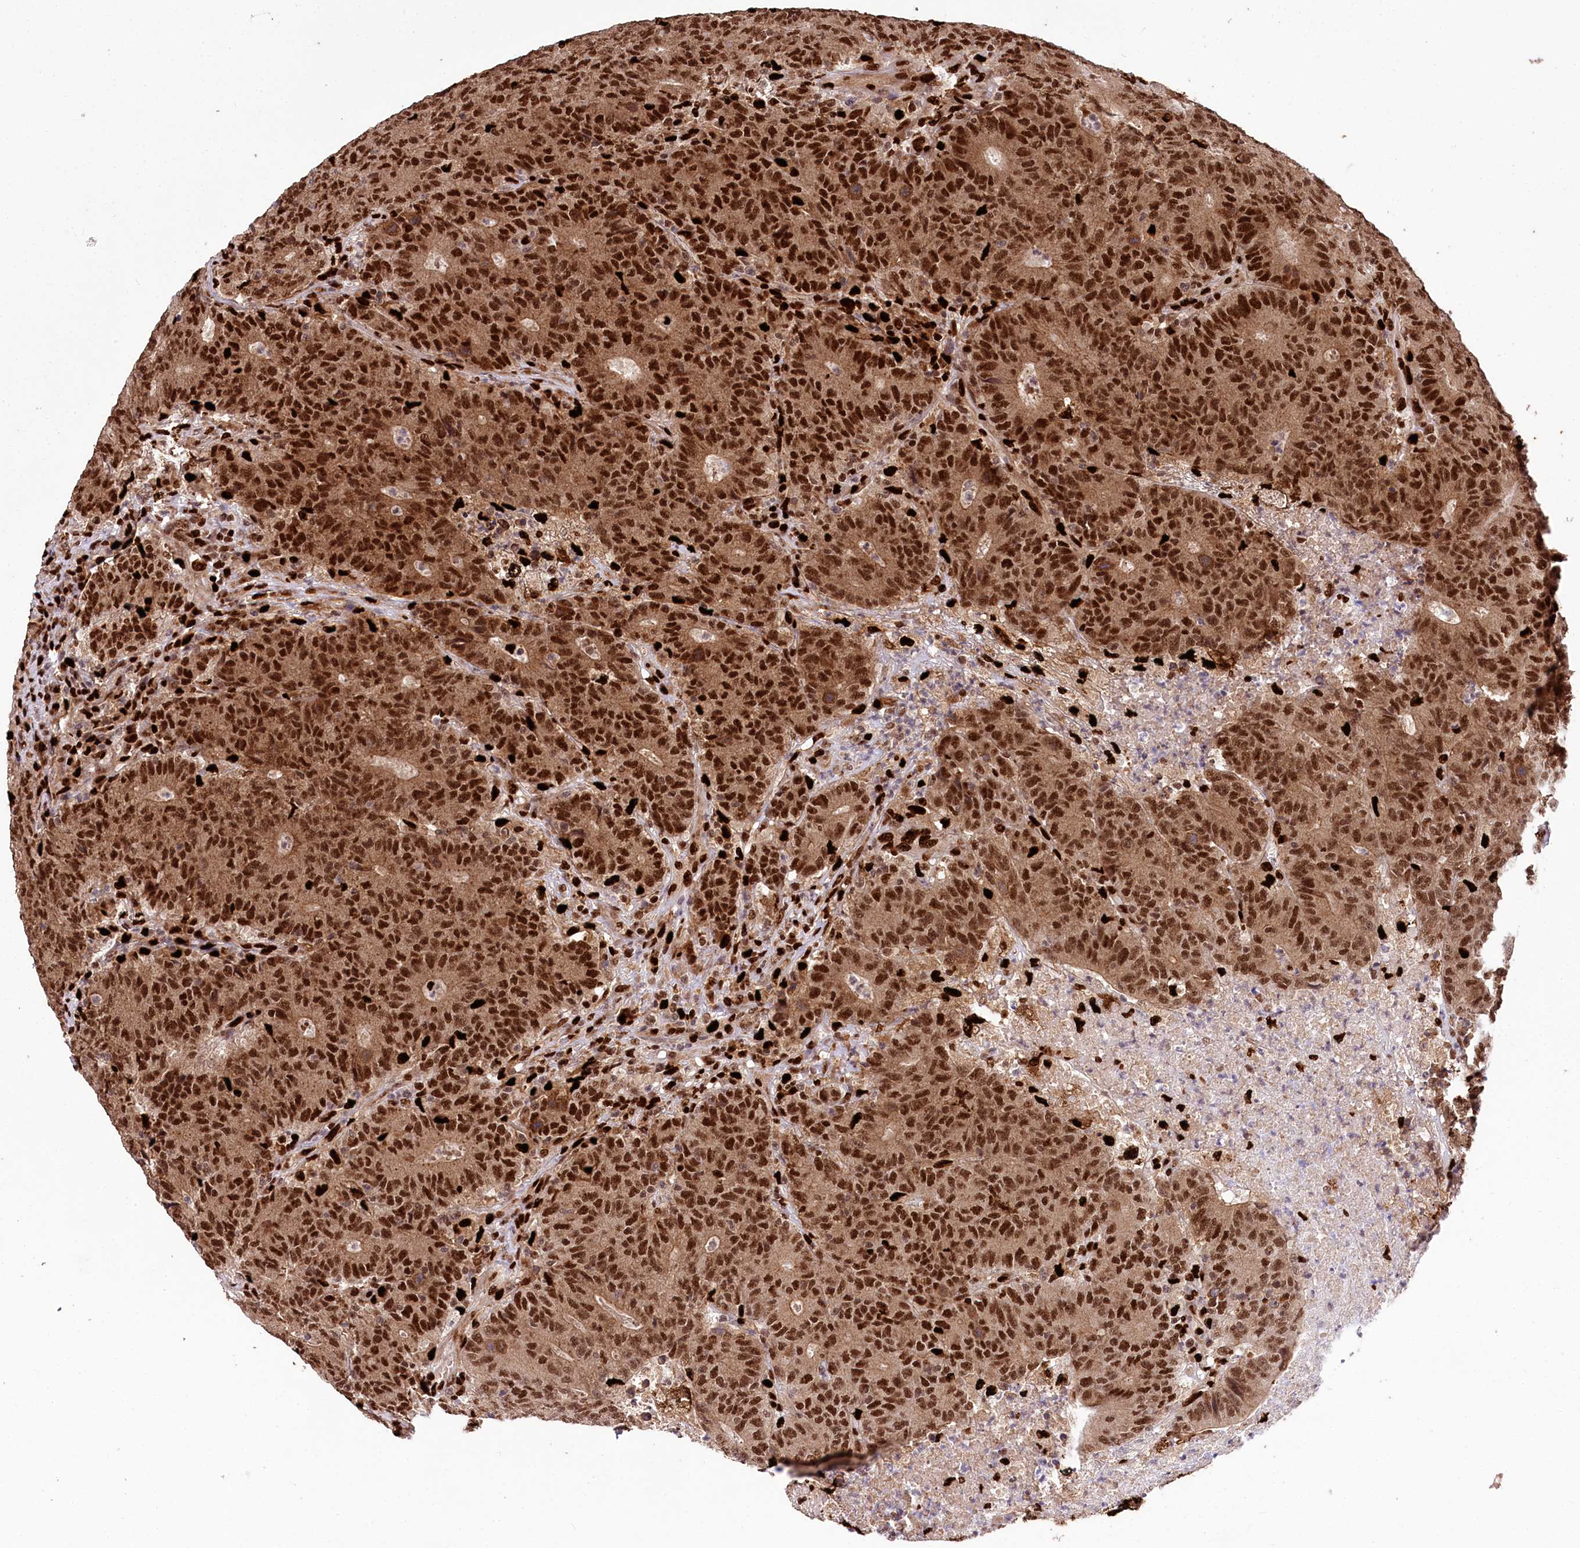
{"staining": {"intensity": "strong", "quantity": ">75%", "location": "cytoplasmic/membranous,nuclear"}, "tissue": "colorectal cancer", "cell_type": "Tumor cells", "image_type": "cancer", "snomed": [{"axis": "morphology", "description": "Adenocarcinoma, NOS"}, {"axis": "topography", "description": "Colon"}], "caption": "Colorectal cancer (adenocarcinoma) stained with a protein marker shows strong staining in tumor cells.", "gene": "FIGN", "patient": {"sex": "female", "age": 75}}